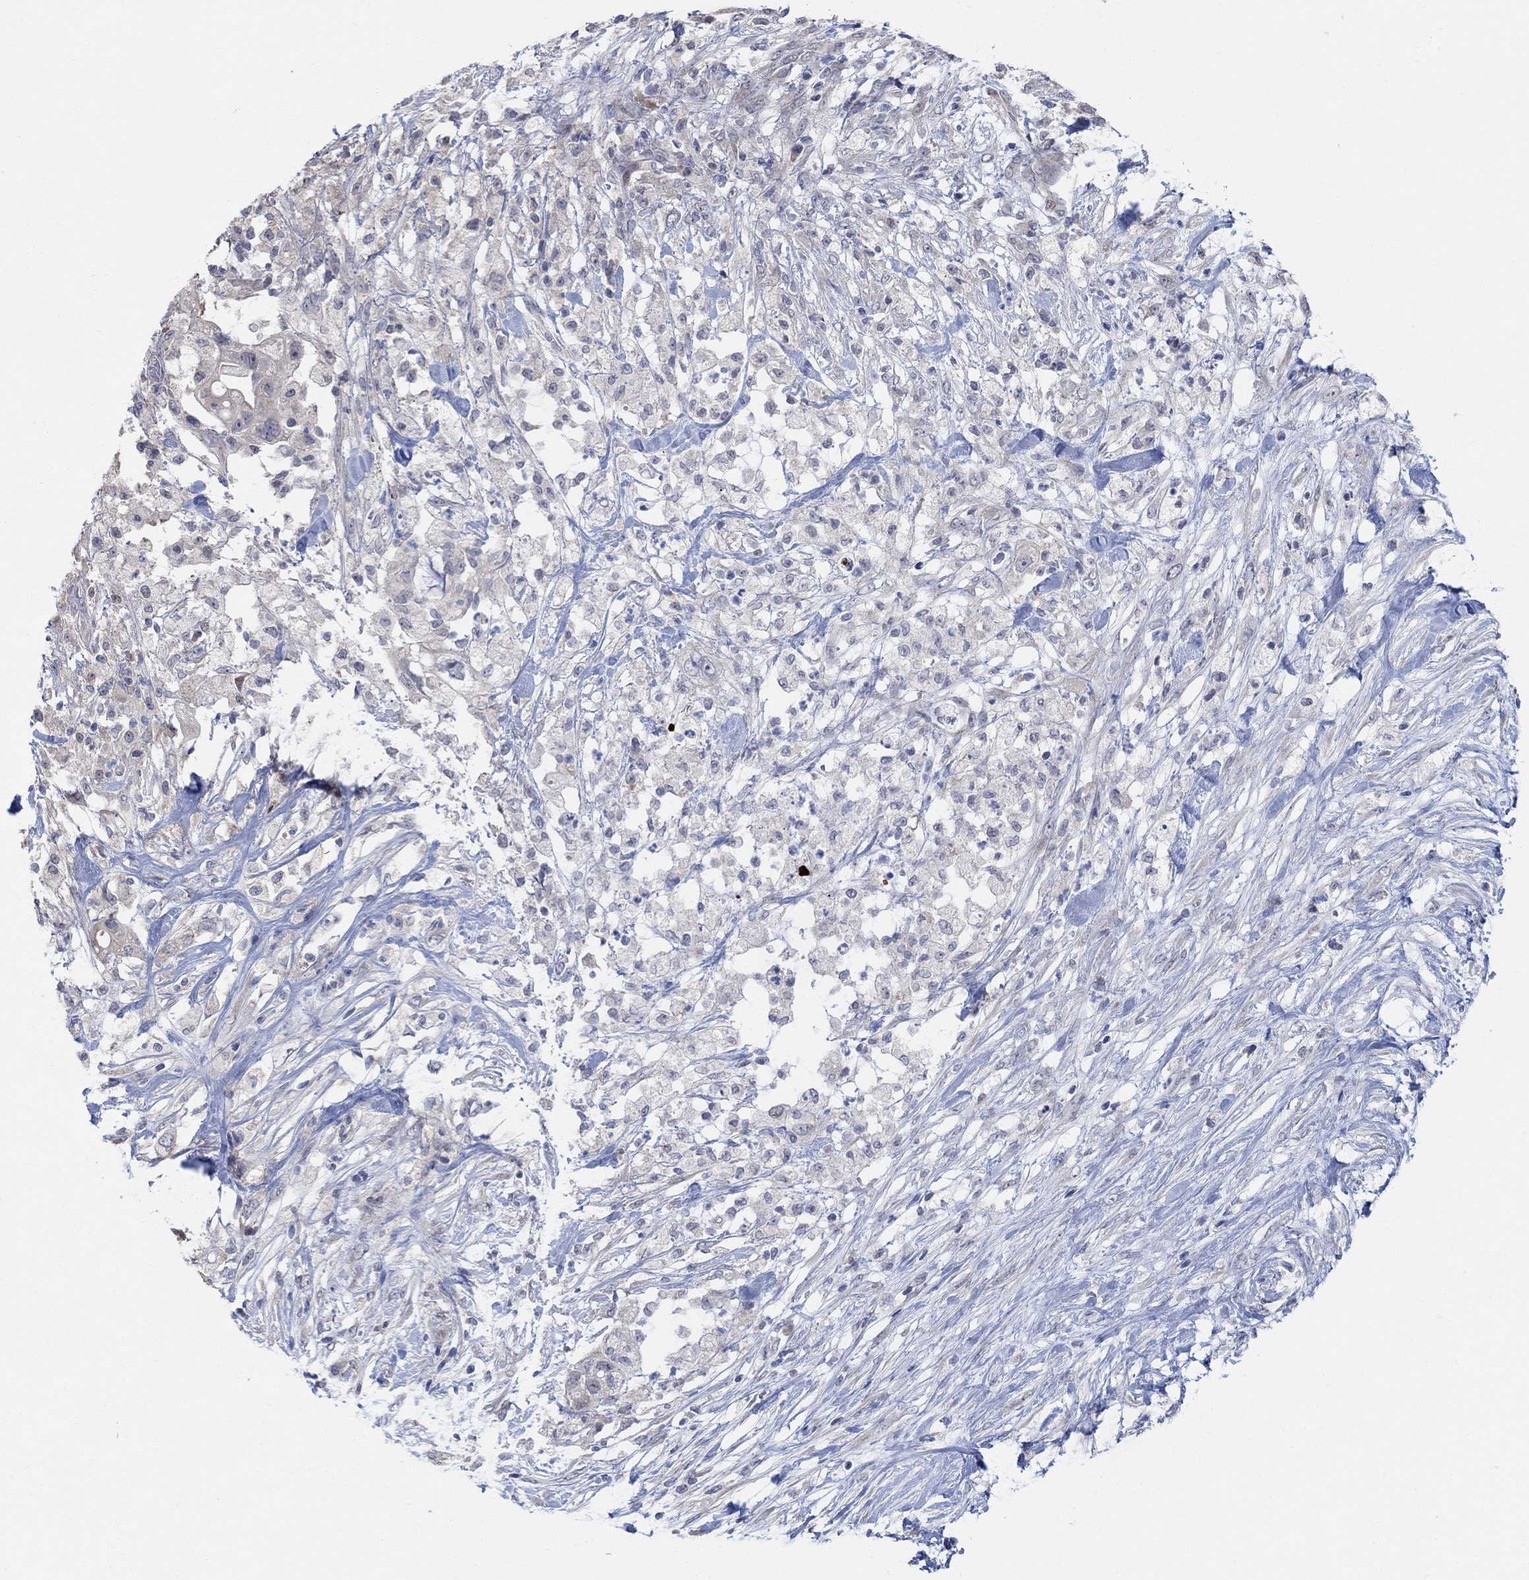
{"staining": {"intensity": "negative", "quantity": "none", "location": "none"}, "tissue": "pancreatic cancer", "cell_type": "Tumor cells", "image_type": "cancer", "snomed": [{"axis": "morphology", "description": "Adenocarcinoma, NOS"}, {"axis": "topography", "description": "Pancreas"}], "caption": "IHC of human pancreatic adenocarcinoma demonstrates no expression in tumor cells.", "gene": "CNTF", "patient": {"sex": "female", "age": 72}}